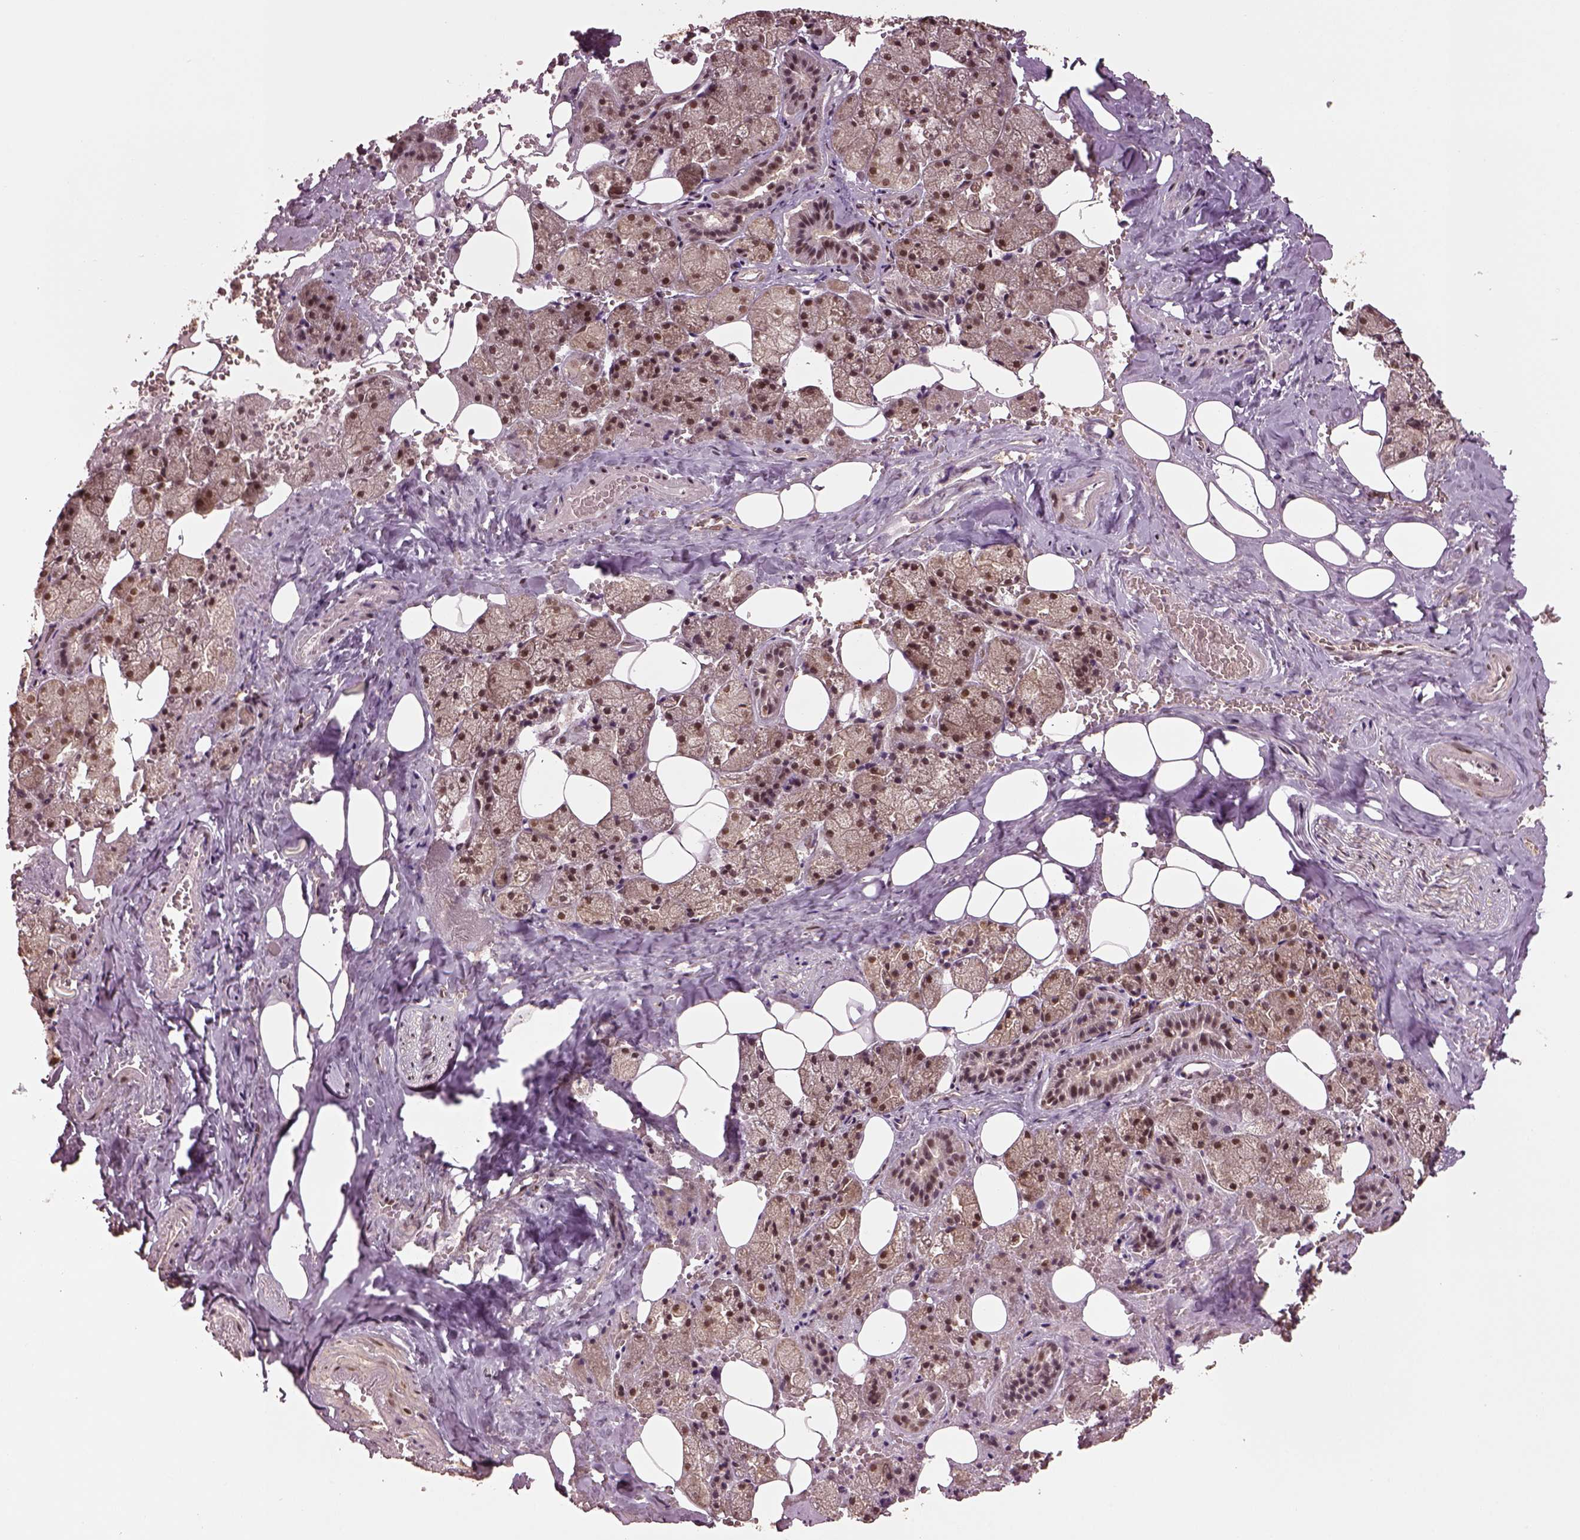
{"staining": {"intensity": "moderate", "quantity": ">75%", "location": "nuclear"}, "tissue": "salivary gland", "cell_type": "Glandular cells", "image_type": "normal", "snomed": [{"axis": "morphology", "description": "Normal tissue, NOS"}, {"axis": "topography", "description": "Salivary gland"}], "caption": "This image demonstrates unremarkable salivary gland stained with immunohistochemistry (IHC) to label a protein in brown. The nuclear of glandular cells show moderate positivity for the protein. Nuclei are counter-stained blue.", "gene": "BRD9", "patient": {"sex": "male", "age": 38}}